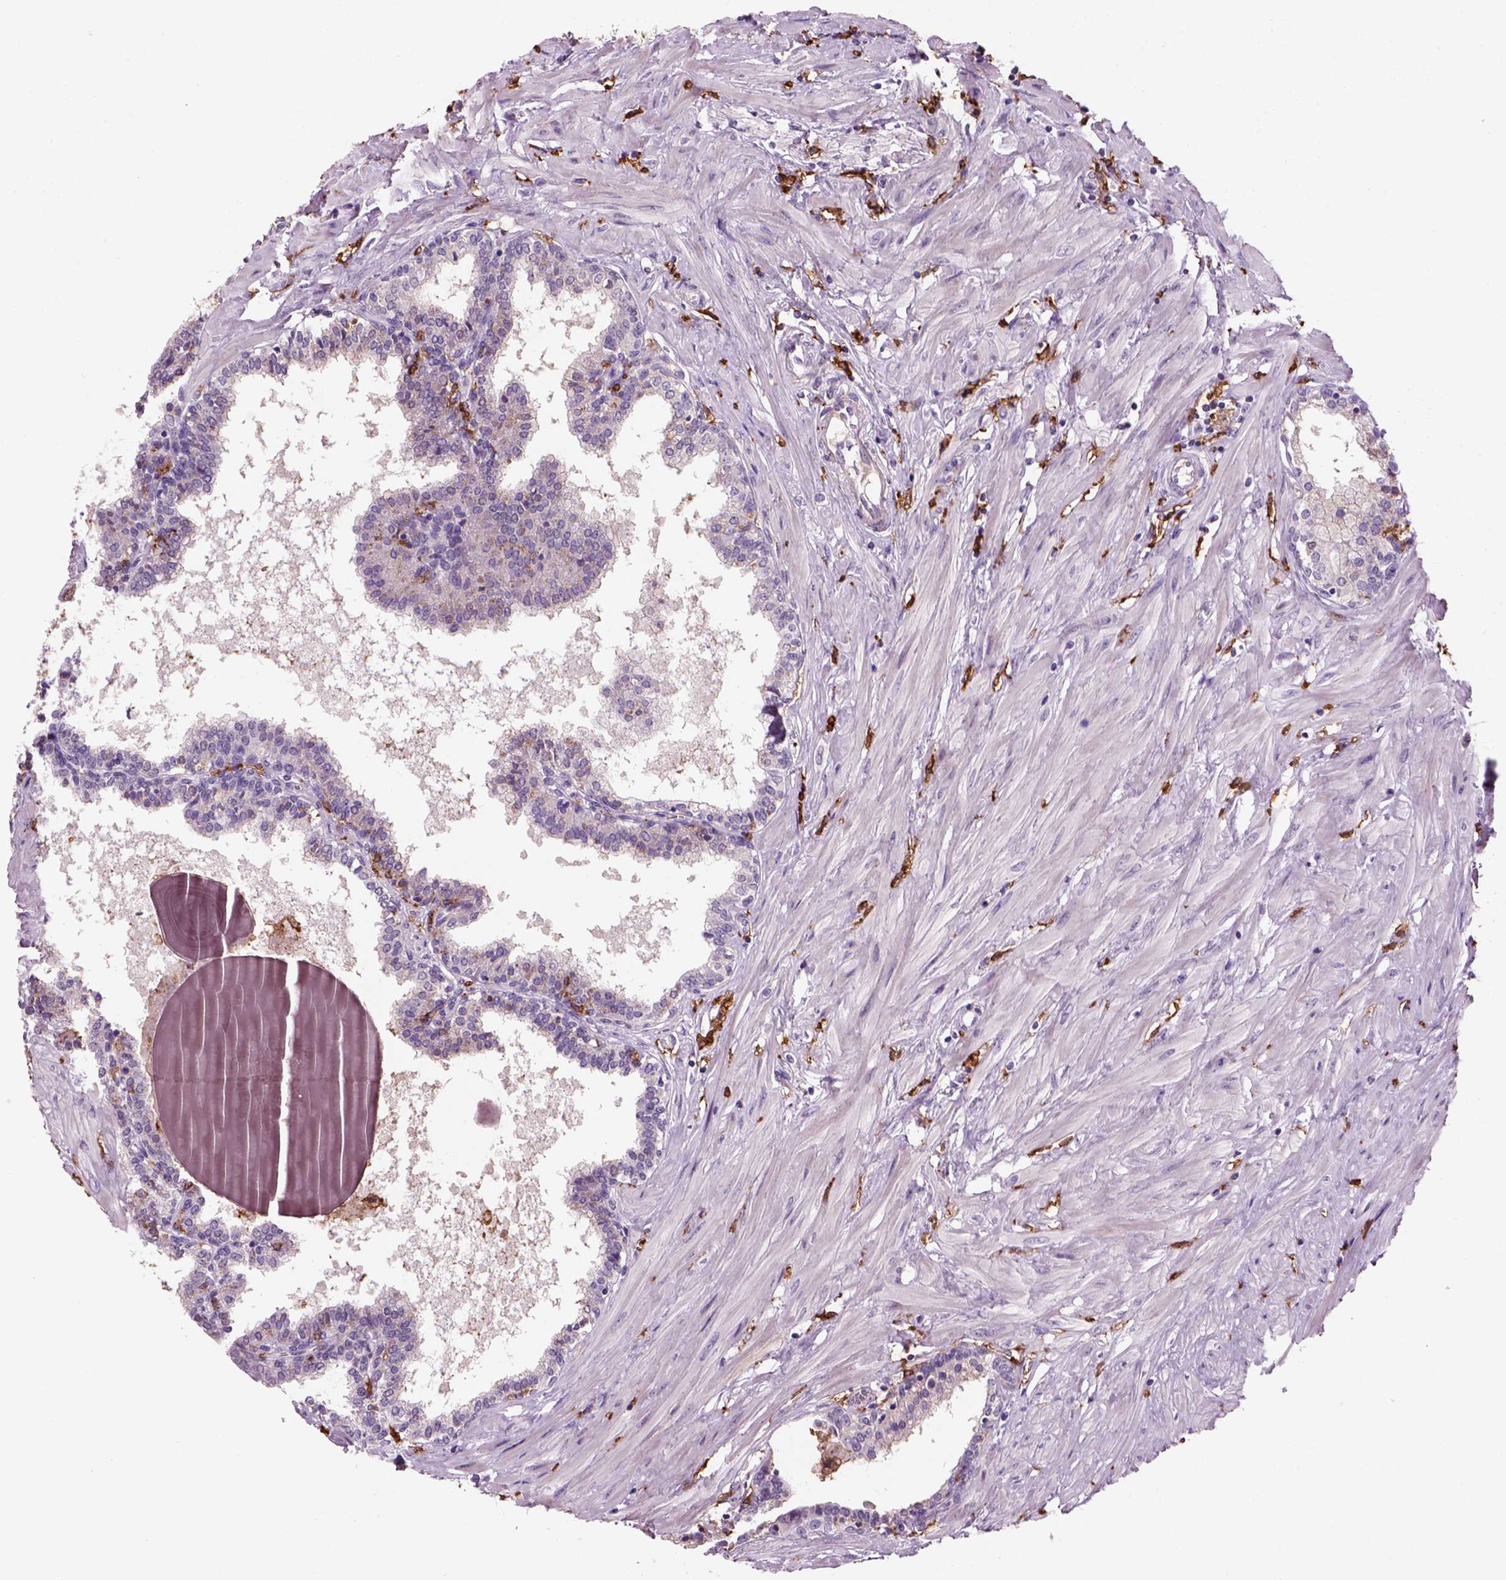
{"staining": {"intensity": "negative", "quantity": "none", "location": "none"}, "tissue": "prostate", "cell_type": "Glandular cells", "image_type": "normal", "snomed": [{"axis": "morphology", "description": "Normal tissue, NOS"}, {"axis": "topography", "description": "Prostate"}], "caption": "Immunohistochemistry (IHC) of normal human prostate shows no positivity in glandular cells. (DAB IHC, high magnification).", "gene": "CD14", "patient": {"sex": "male", "age": 55}}